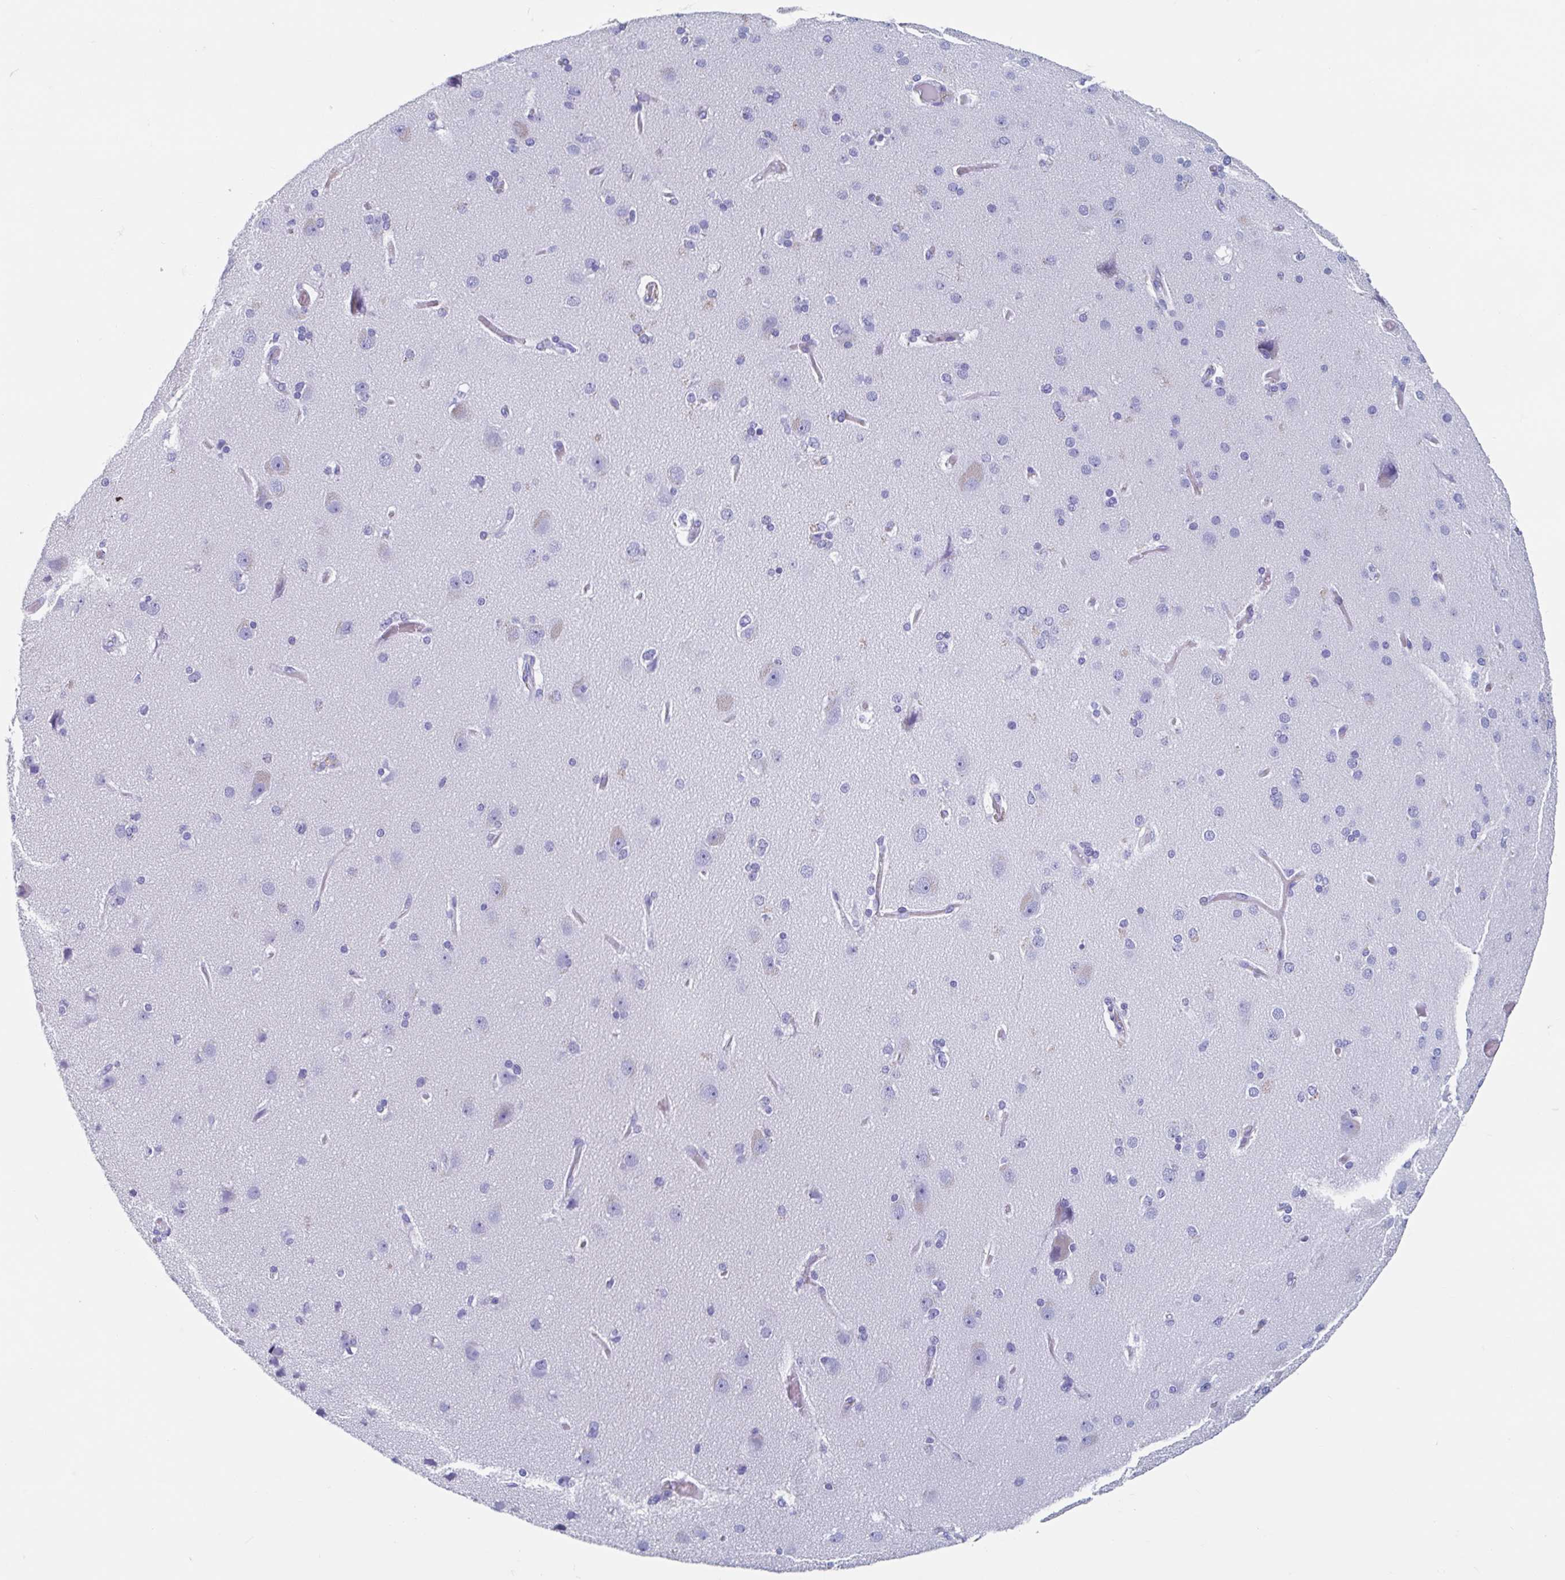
{"staining": {"intensity": "negative", "quantity": "none", "location": "none"}, "tissue": "cerebral cortex", "cell_type": "Endothelial cells", "image_type": "normal", "snomed": [{"axis": "morphology", "description": "Normal tissue, NOS"}, {"axis": "morphology", "description": "Glioma, malignant, High grade"}, {"axis": "topography", "description": "Cerebral cortex"}], "caption": "DAB (3,3'-diaminobenzidine) immunohistochemical staining of unremarkable human cerebral cortex reveals no significant expression in endothelial cells. Nuclei are stained in blue.", "gene": "HDGFL1", "patient": {"sex": "male", "age": 71}}